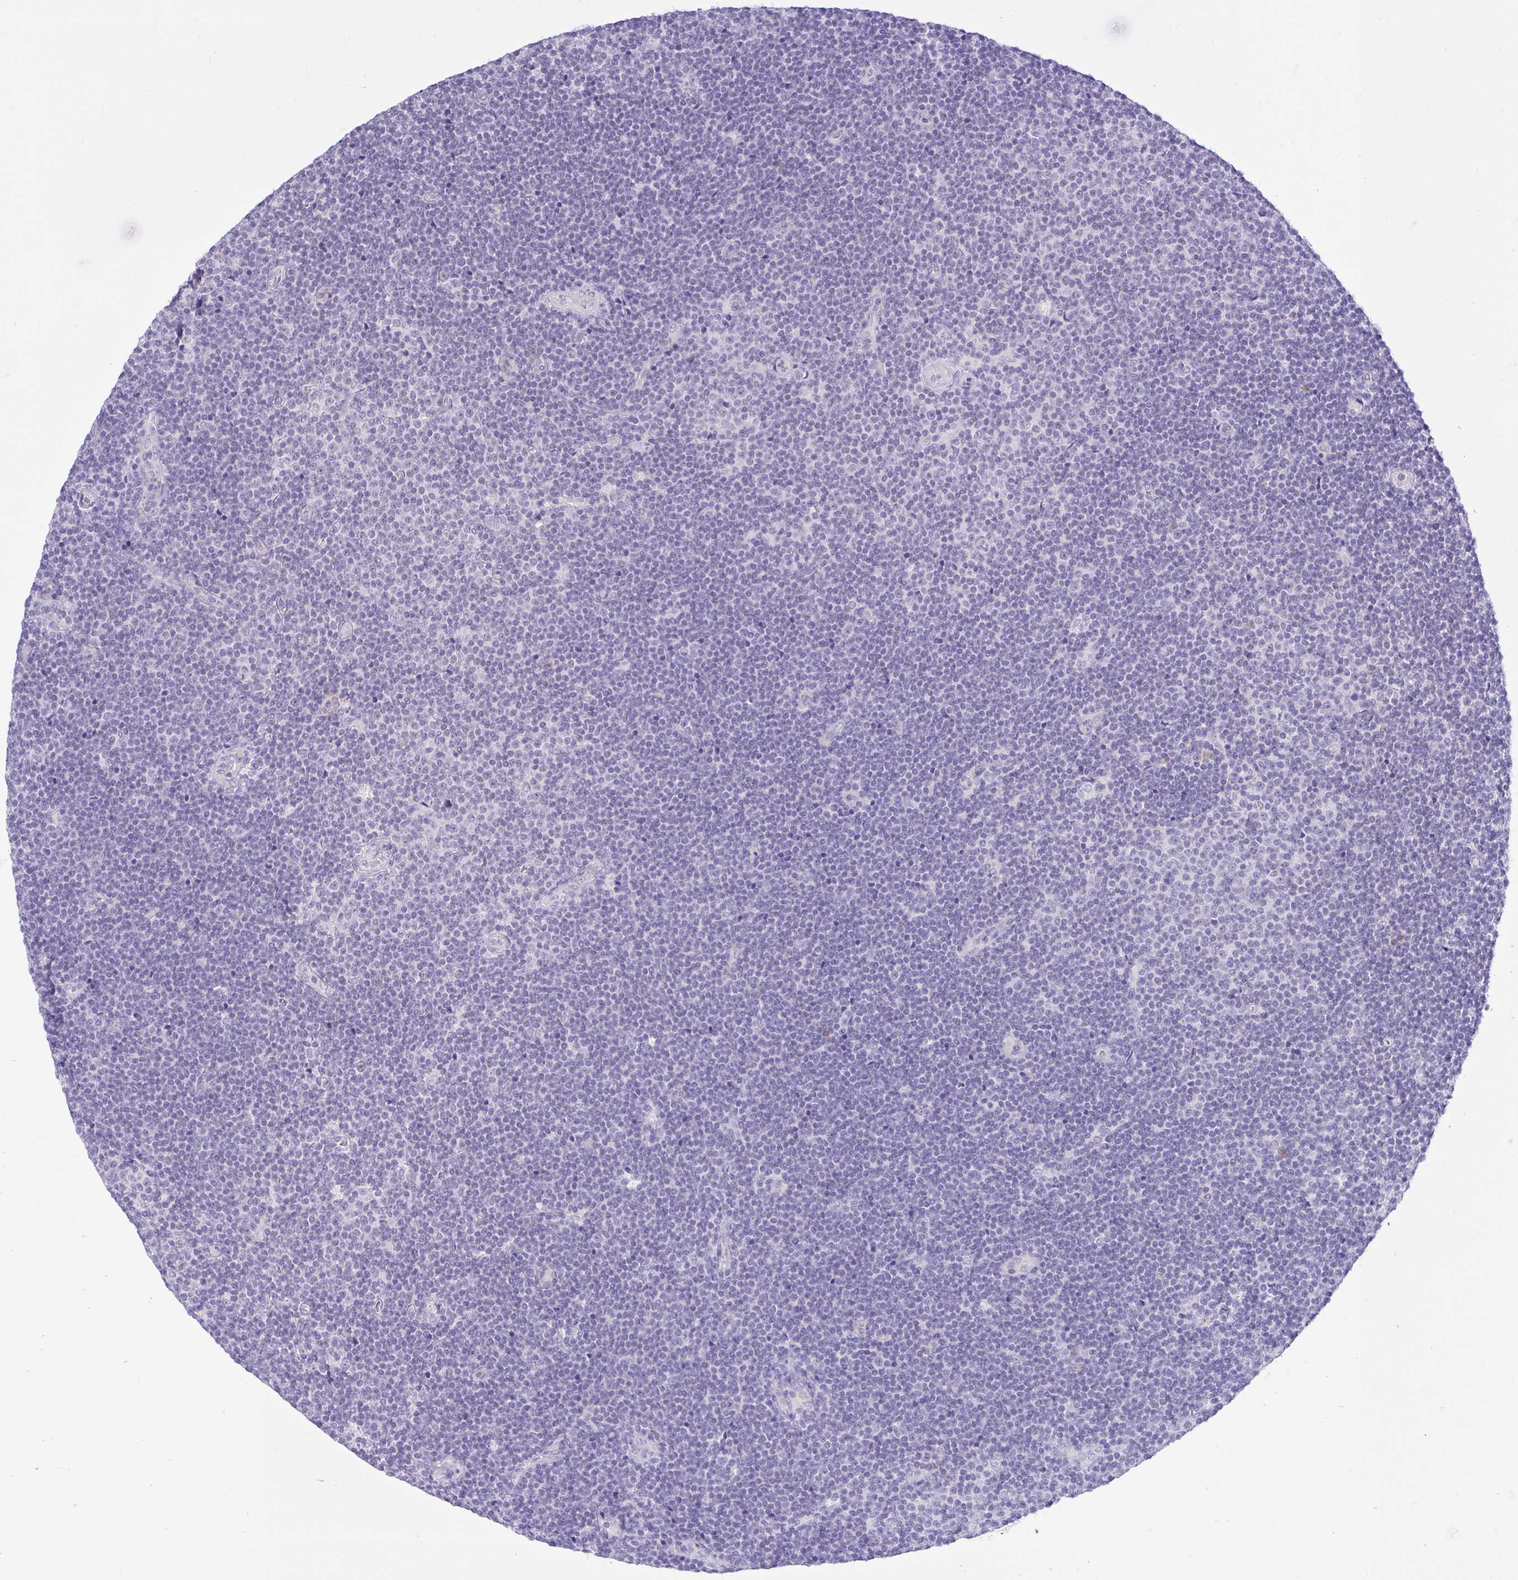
{"staining": {"intensity": "negative", "quantity": "none", "location": "none"}, "tissue": "lymphoma", "cell_type": "Tumor cells", "image_type": "cancer", "snomed": [{"axis": "morphology", "description": "Malignant lymphoma, non-Hodgkin's type, Low grade"}, {"axis": "topography", "description": "Lymph node"}], "caption": "Immunohistochemistry (IHC) micrograph of neoplastic tissue: human lymphoma stained with DAB (3,3'-diaminobenzidine) displays no significant protein positivity in tumor cells.", "gene": "ZNF101", "patient": {"sex": "male", "age": 48}}